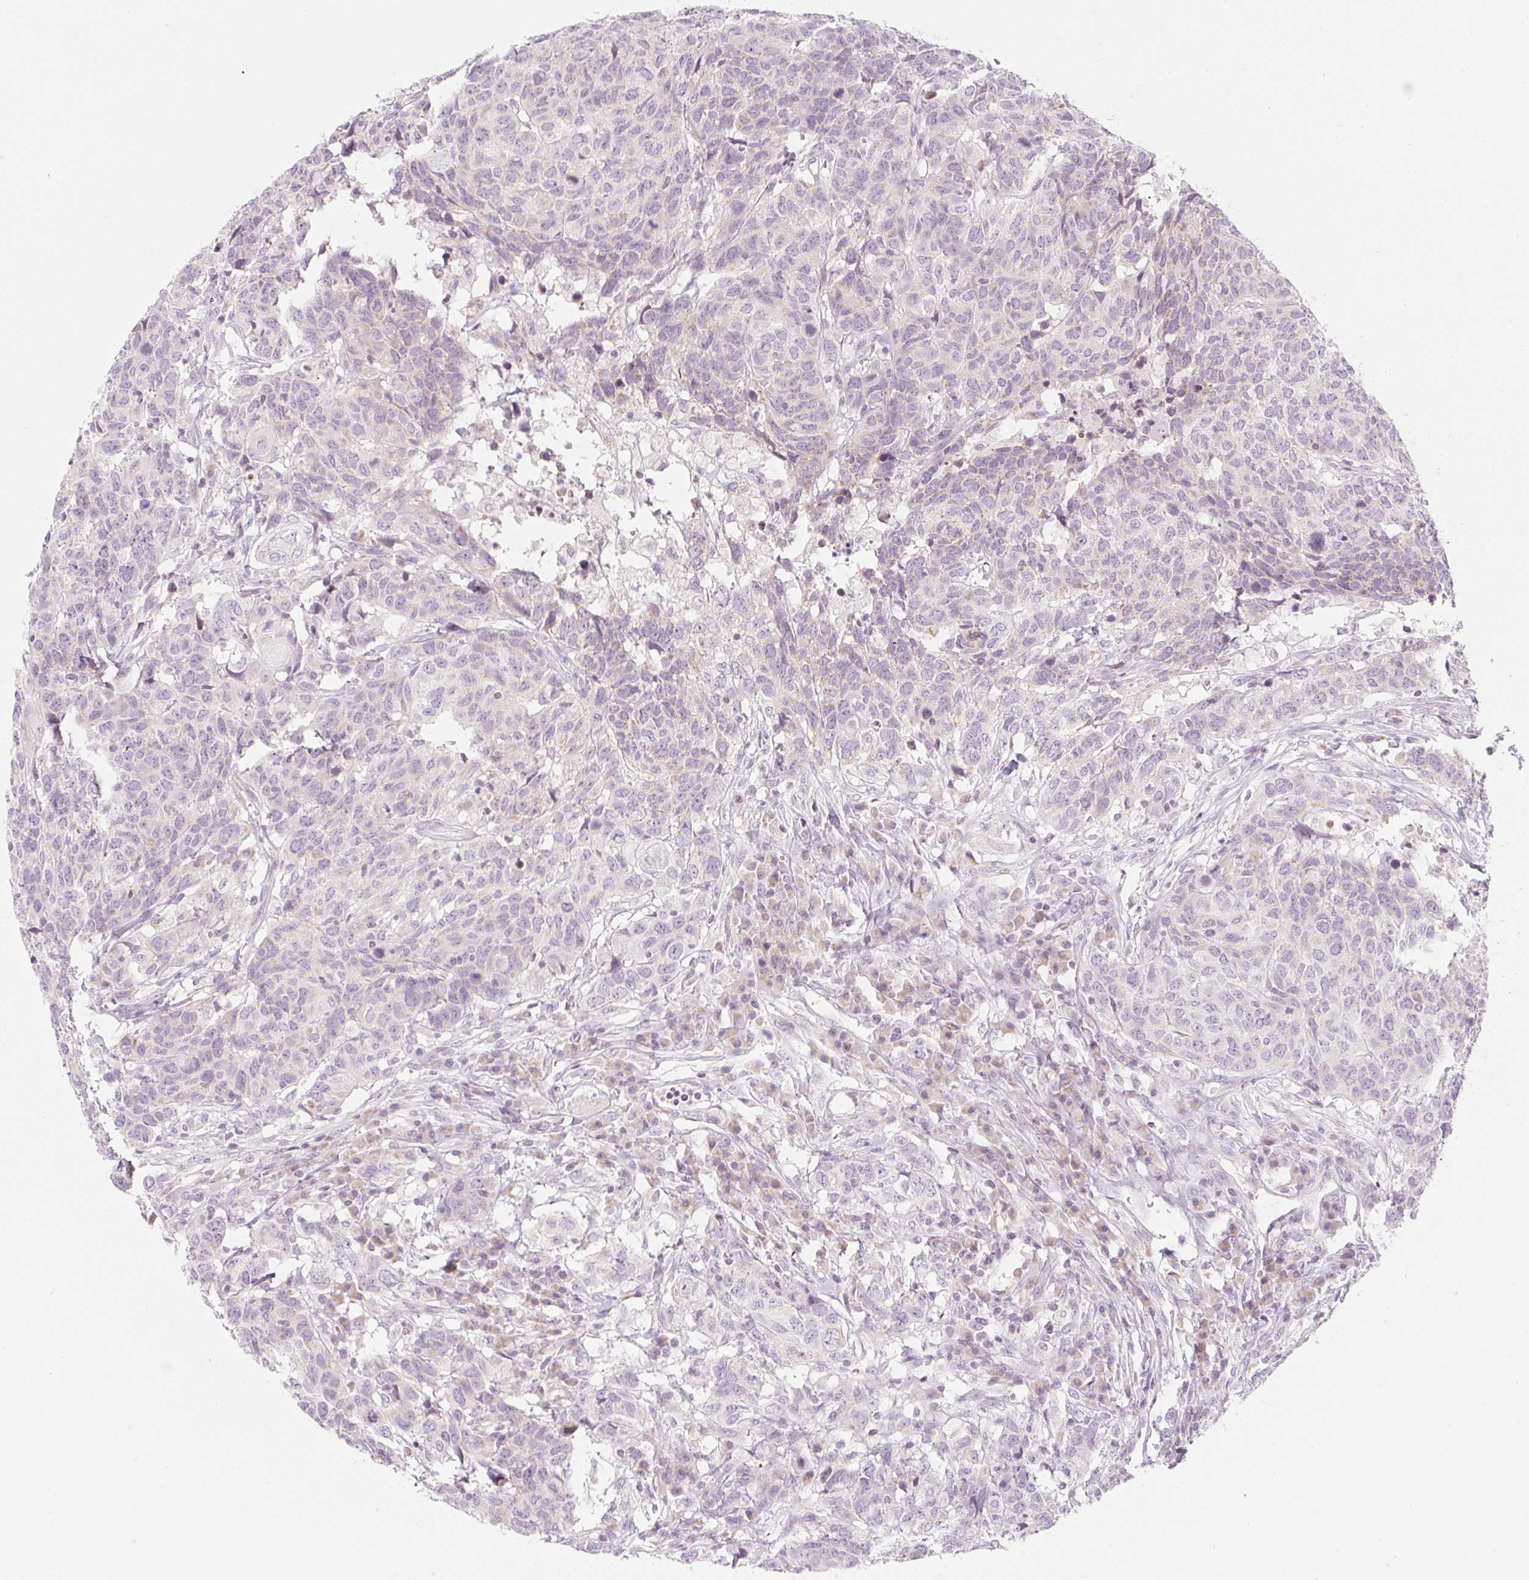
{"staining": {"intensity": "negative", "quantity": "none", "location": "none"}, "tissue": "head and neck cancer", "cell_type": "Tumor cells", "image_type": "cancer", "snomed": [{"axis": "morphology", "description": "Normal tissue, NOS"}, {"axis": "morphology", "description": "Squamous cell carcinoma, NOS"}, {"axis": "topography", "description": "Skeletal muscle"}, {"axis": "topography", "description": "Vascular tissue"}, {"axis": "topography", "description": "Peripheral nerve tissue"}, {"axis": "topography", "description": "Head-Neck"}], "caption": "Immunohistochemical staining of squamous cell carcinoma (head and neck) shows no significant staining in tumor cells.", "gene": "CASKIN1", "patient": {"sex": "male", "age": 66}}